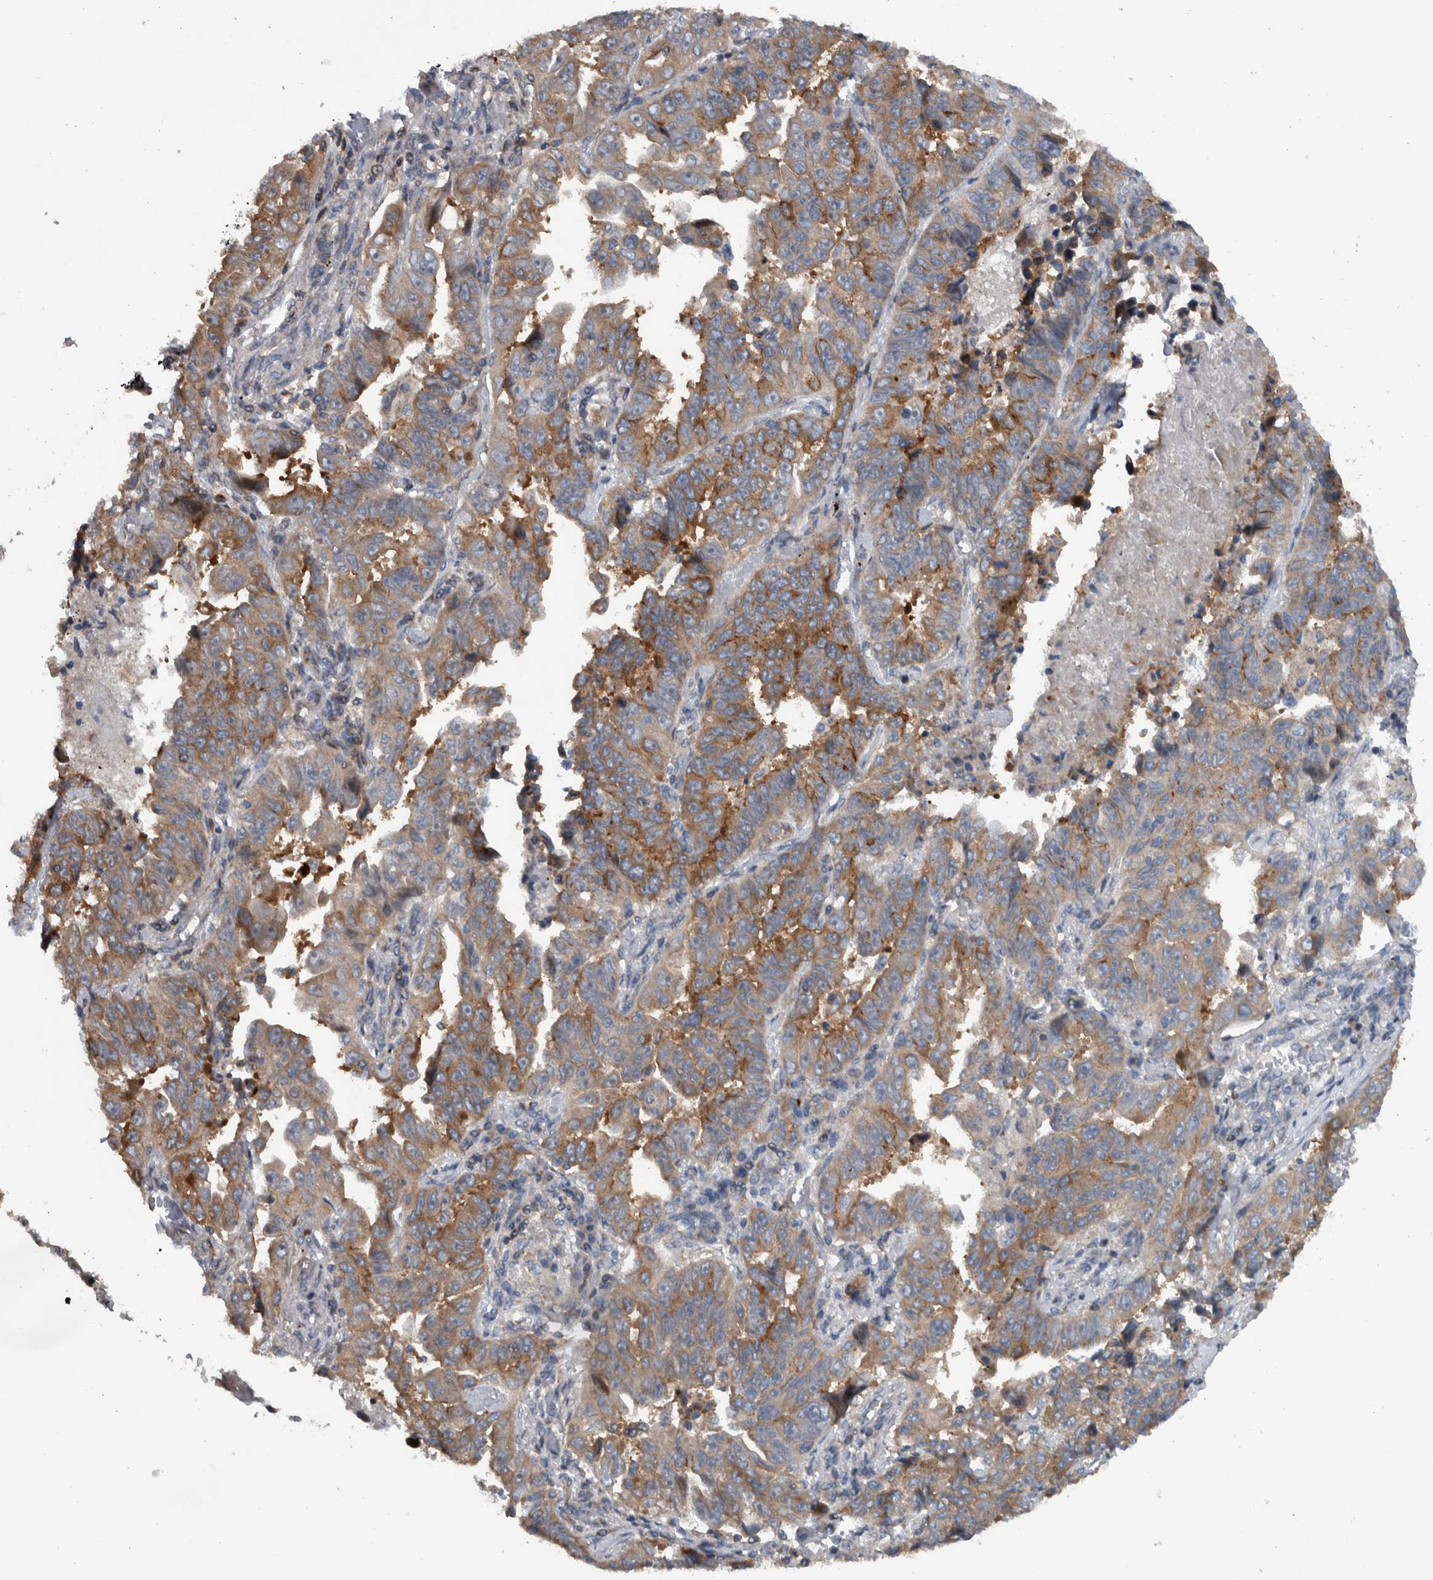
{"staining": {"intensity": "moderate", "quantity": ">75%", "location": "cytoplasmic/membranous"}, "tissue": "lung cancer", "cell_type": "Tumor cells", "image_type": "cancer", "snomed": [{"axis": "morphology", "description": "Adenocarcinoma, NOS"}, {"axis": "topography", "description": "Lung"}], "caption": "Immunohistochemistry (IHC) staining of lung adenocarcinoma, which displays medium levels of moderate cytoplasmic/membranous expression in about >75% of tumor cells indicating moderate cytoplasmic/membranous protein staining. The staining was performed using DAB (3,3'-diaminobenzidine) (brown) for protein detection and nuclei were counterstained in hematoxylin (blue).", "gene": "BAIAP2L1", "patient": {"sex": "female", "age": 51}}